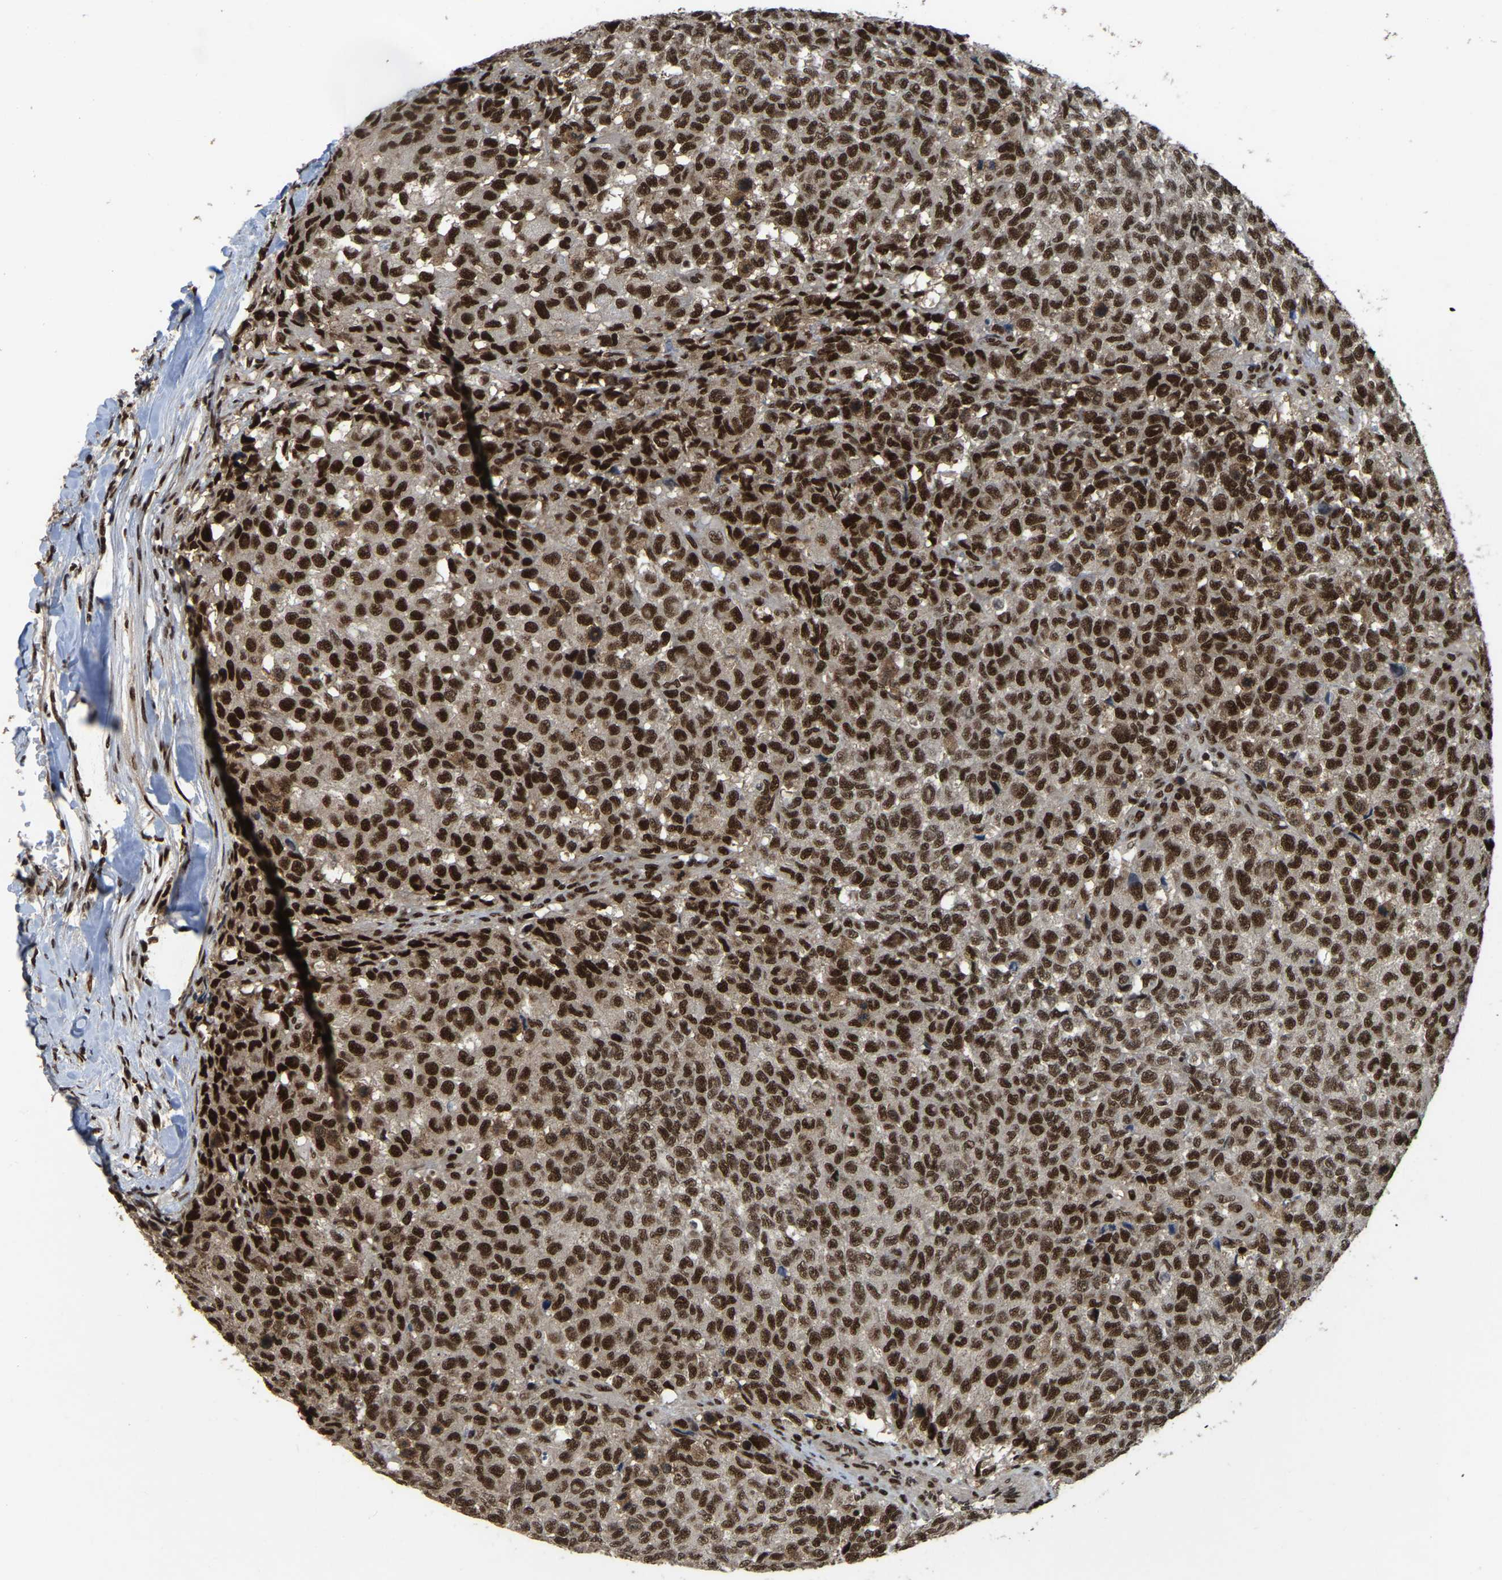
{"staining": {"intensity": "strong", "quantity": ">75%", "location": "nuclear"}, "tissue": "testis cancer", "cell_type": "Tumor cells", "image_type": "cancer", "snomed": [{"axis": "morphology", "description": "Seminoma, NOS"}, {"axis": "topography", "description": "Testis"}], "caption": "This photomicrograph demonstrates seminoma (testis) stained with immunohistochemistry (IHC) to label a protein in brown. The nuclear of tumor cells show strong positivity for the protein. Nuclei are counter-stained blue.", "gene": "TBL1XR1", "patient": {"sex": "male", "age": 59}}